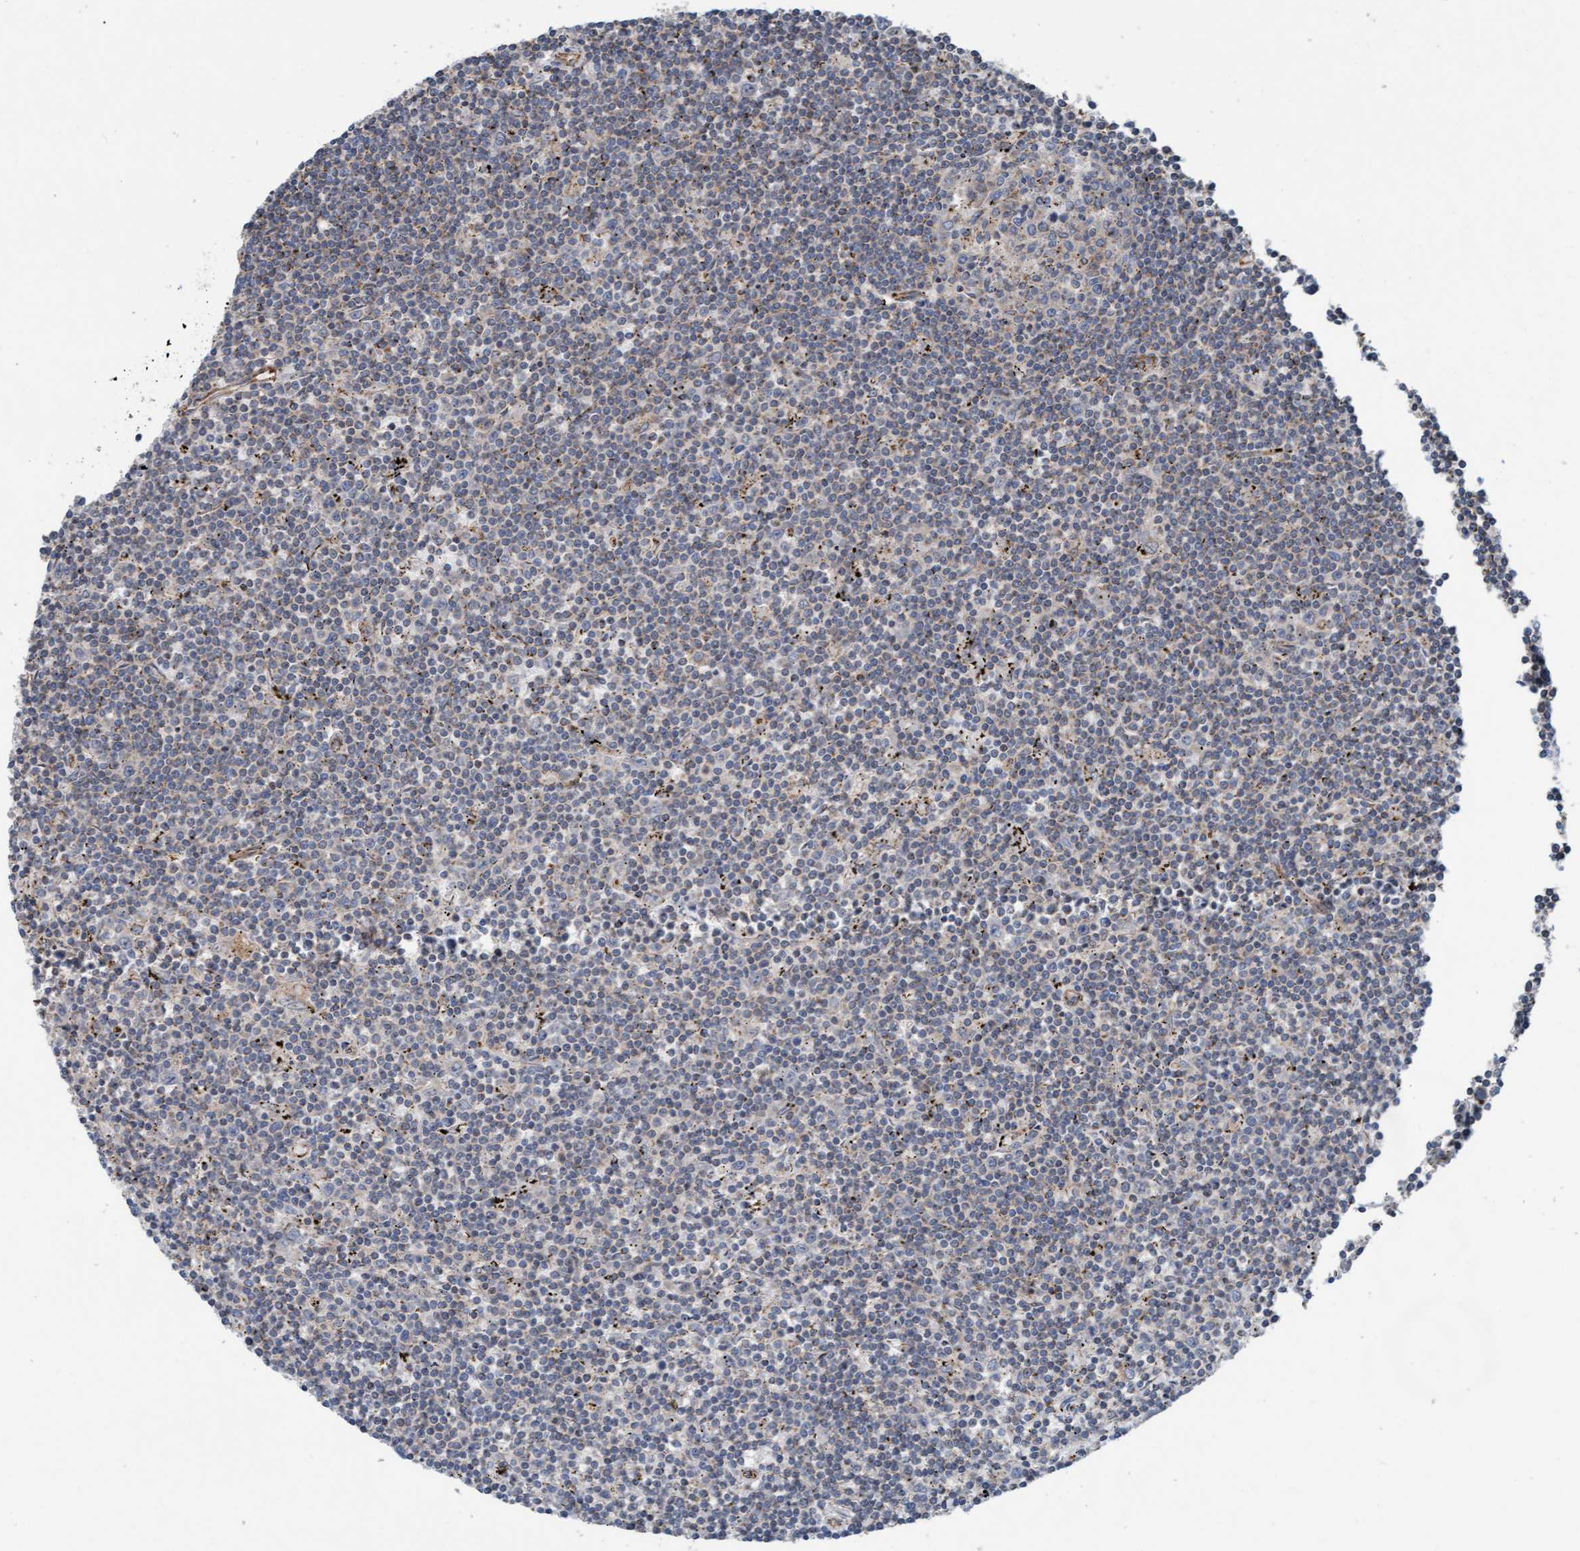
{"staining": {"intensity": "weak", "quantity": "<25%", "location": "cytoplasmic/membranous"}, "tissue": "lymphoma", "cell_type": "Tumor cells", "image_type": "cancer", "snomed": [{"axis": "morphology", "description": "Malignant lymphoma, non-Hodgkin's type, Low grade"}, {"axis": "topography", "description": "Spleen"}], "caption": "IHC image of human malignant lymphoma, non-Hodgkin's type (low-grade) stained for a protein (brown), which demonstrates no positivity in tumor cells. (DAB immunohistochemistry with hematoxylin counter stain).", "gene": "ZNF566", "patient": {"sex": "male", "age": 76}}